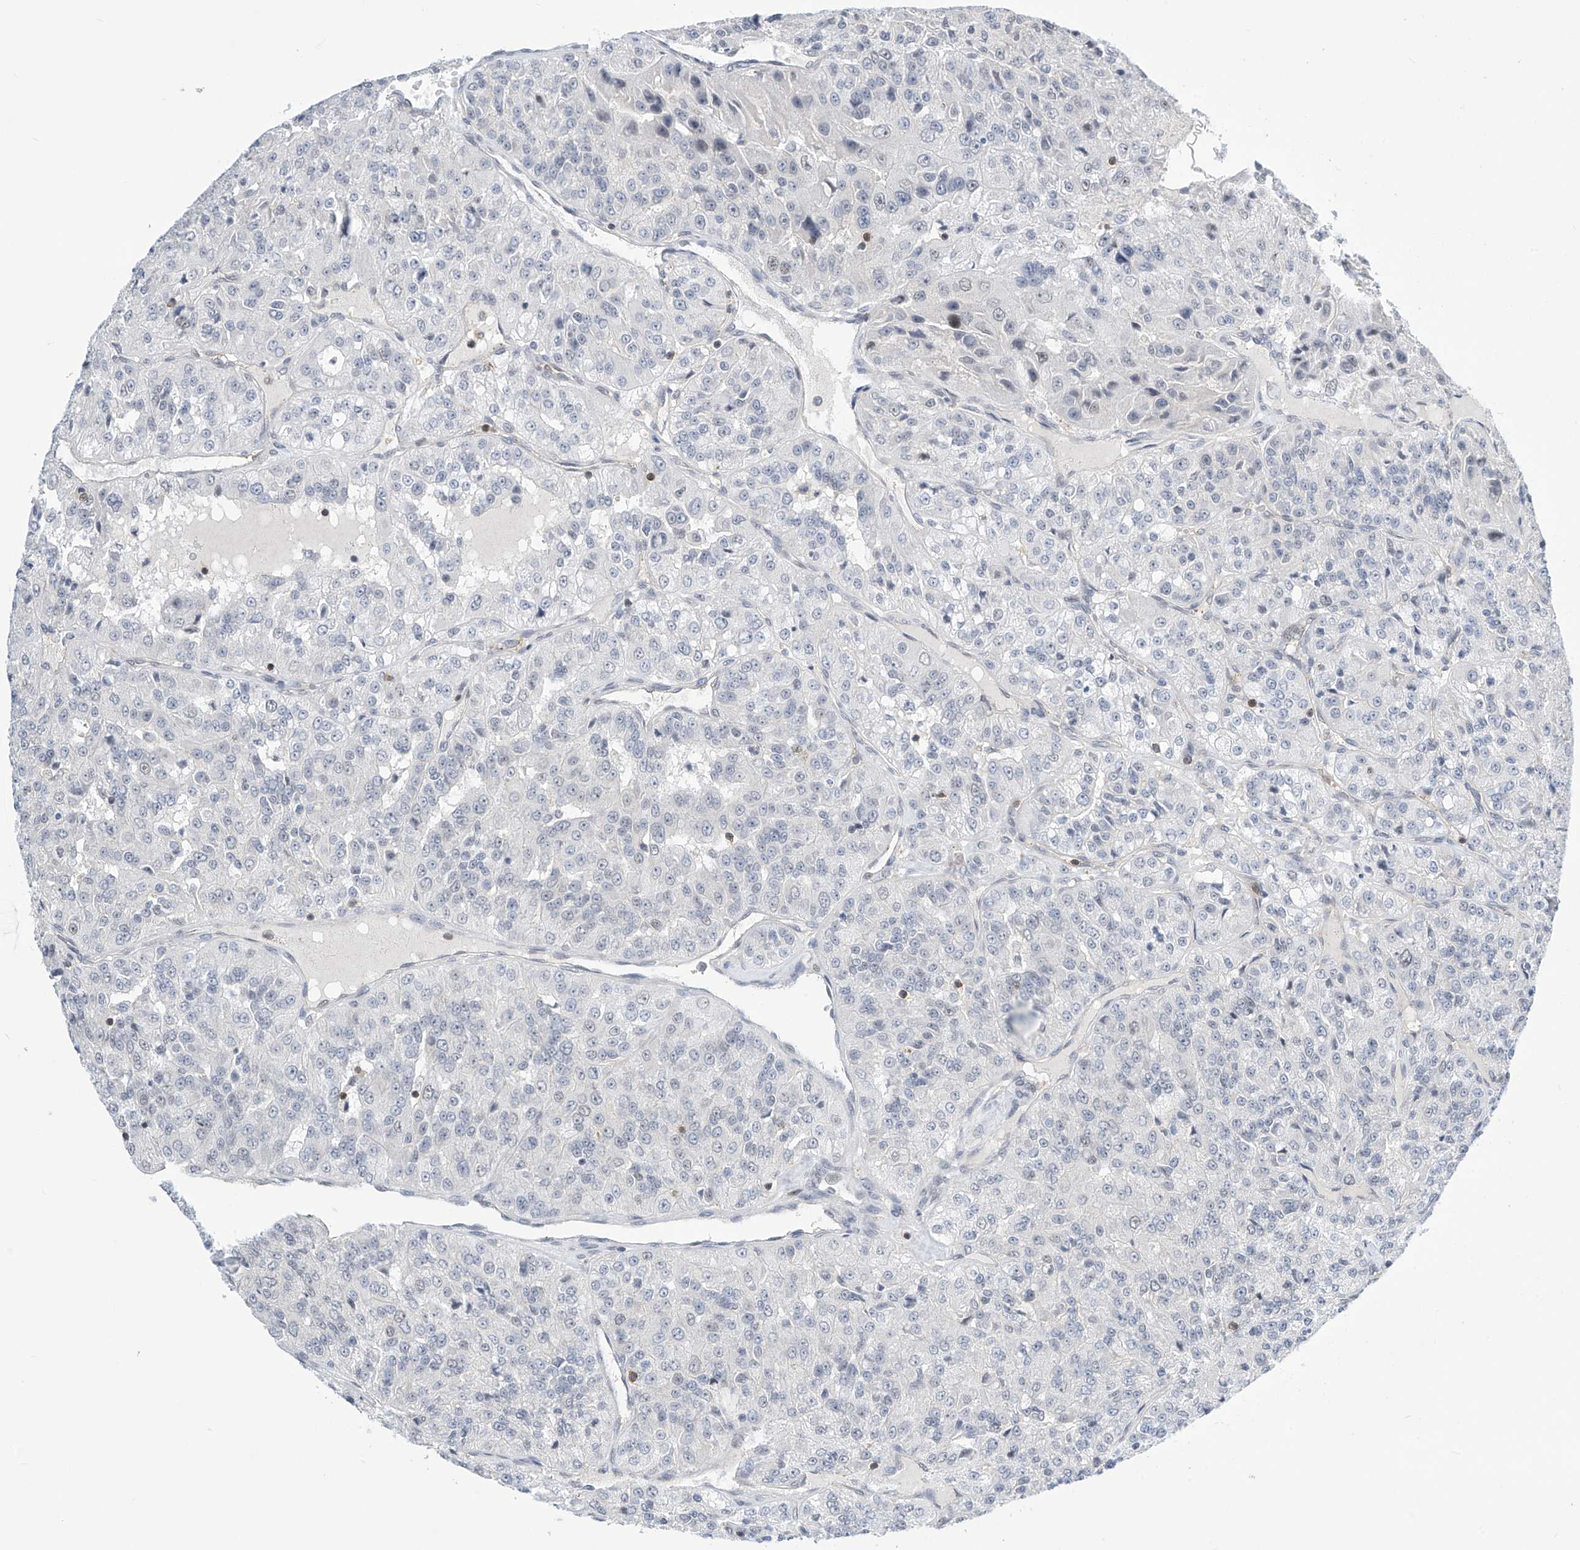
{"staining": {"intensity": "negative", "quantity": "none", "location": "none"}, "tissue": "renal cancer", "cell_type": "Tumor cells", "image_type": "cancer", "snomed": [{"axis": "morphology", "description": "Adenocarcinoma, NOS"}, {"axis": "topography", "description": "Kidney"}], "caption": "There is no significant positivity in tumor cells of adenocarcinoma (renal).", "gene": "MSL3", "patient": {"sex": "female", "age": 63}}